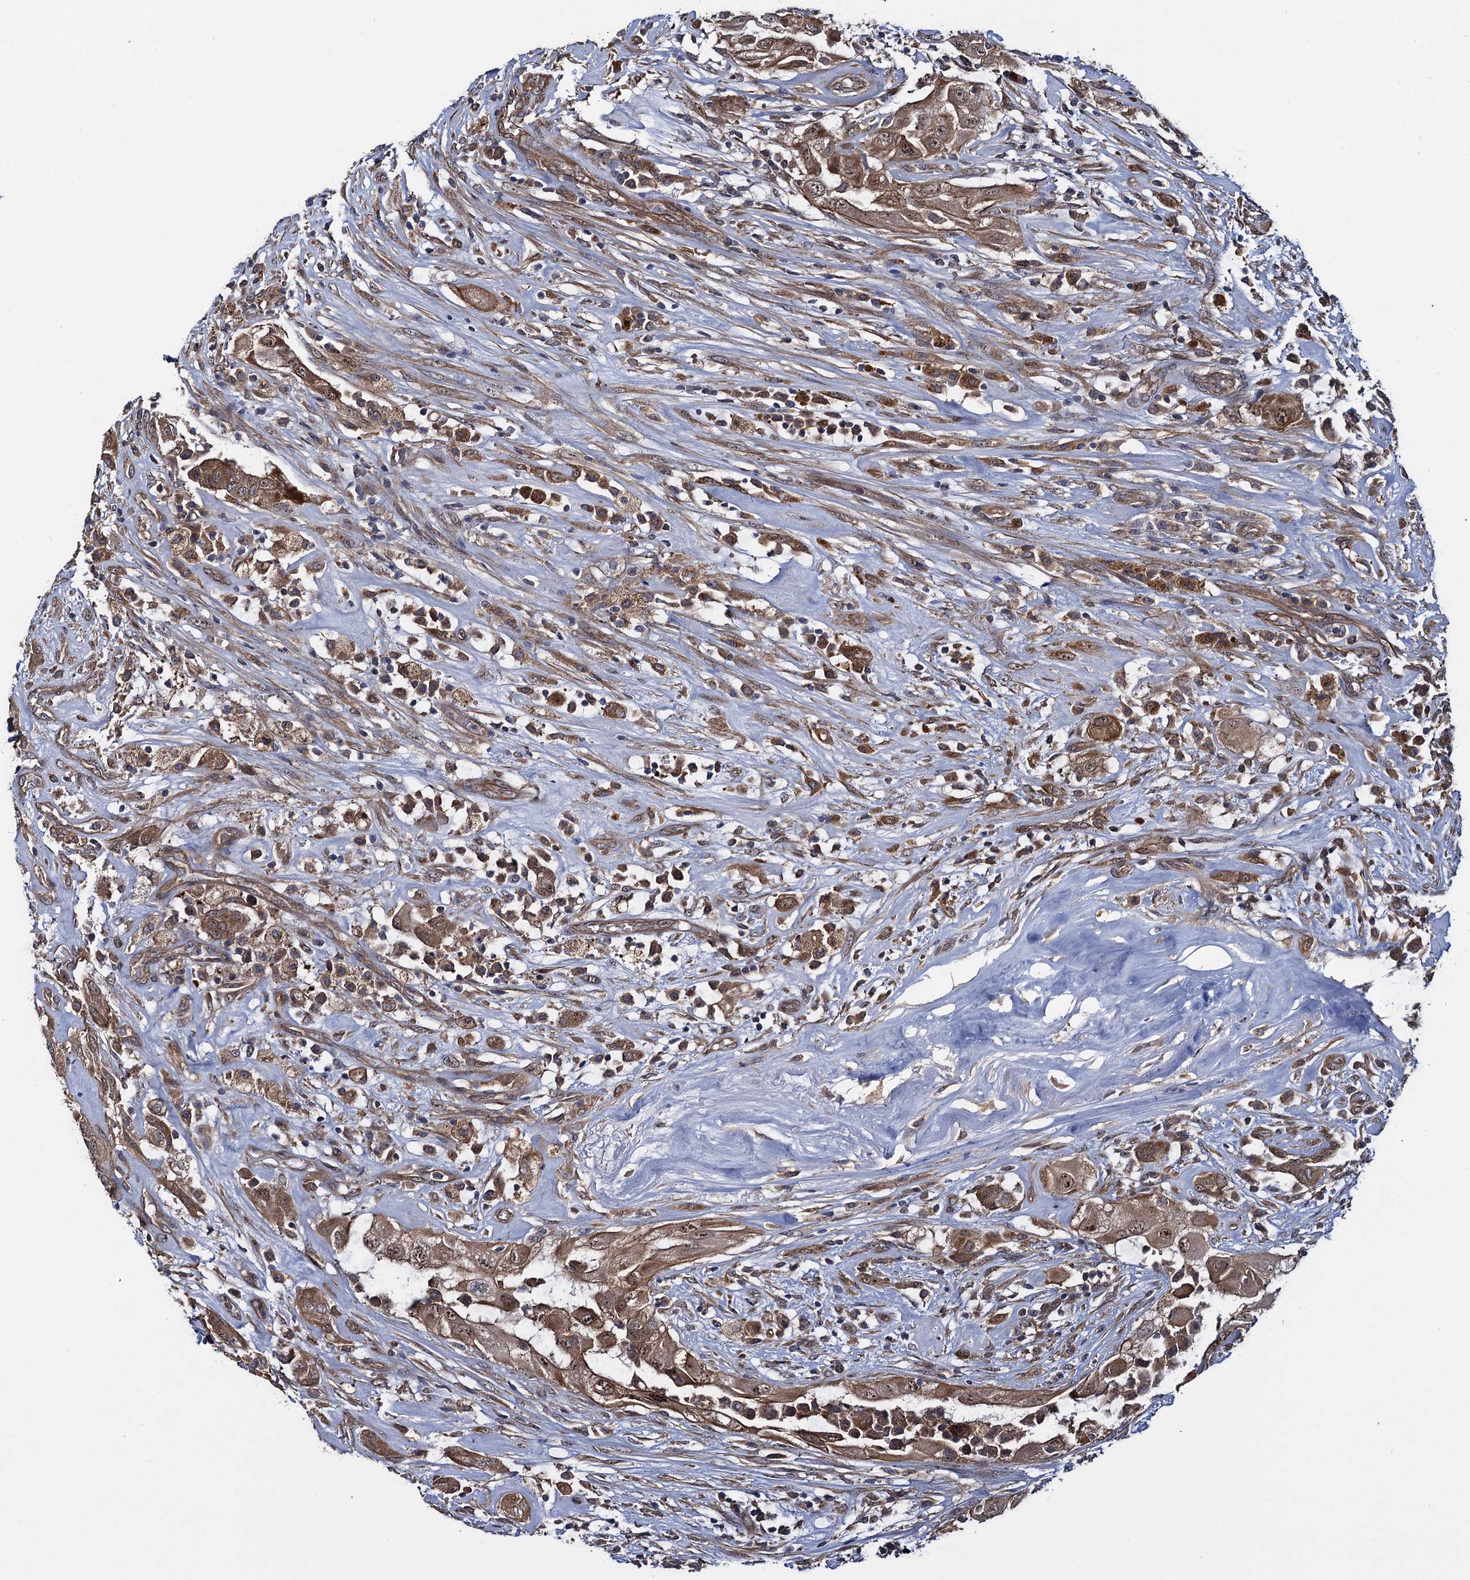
{"staining": {"intensity": "moderate", "quantity": ">75%", "location": "cytoplasmic/membranous,nuclear"}, "tissue": "thyroid cancer", "cell_type": "Tumor cells", "image_type": "cancer", "snomed": [{"axis": "morphology", "description": "Papillary adenocarcinoma, NOS"}, {"axis": "topography", "description": "Thyroid gland"}], "caption": "Immunohistochemical staining of thyroid papillary adenocarcinoma exhibits moderate cytoplasmic/membranous and nuclear protein positivity in about >75% of tumor cells.", "gene": "HAUS1", "patient": {"sex": "female", "age": 59}}